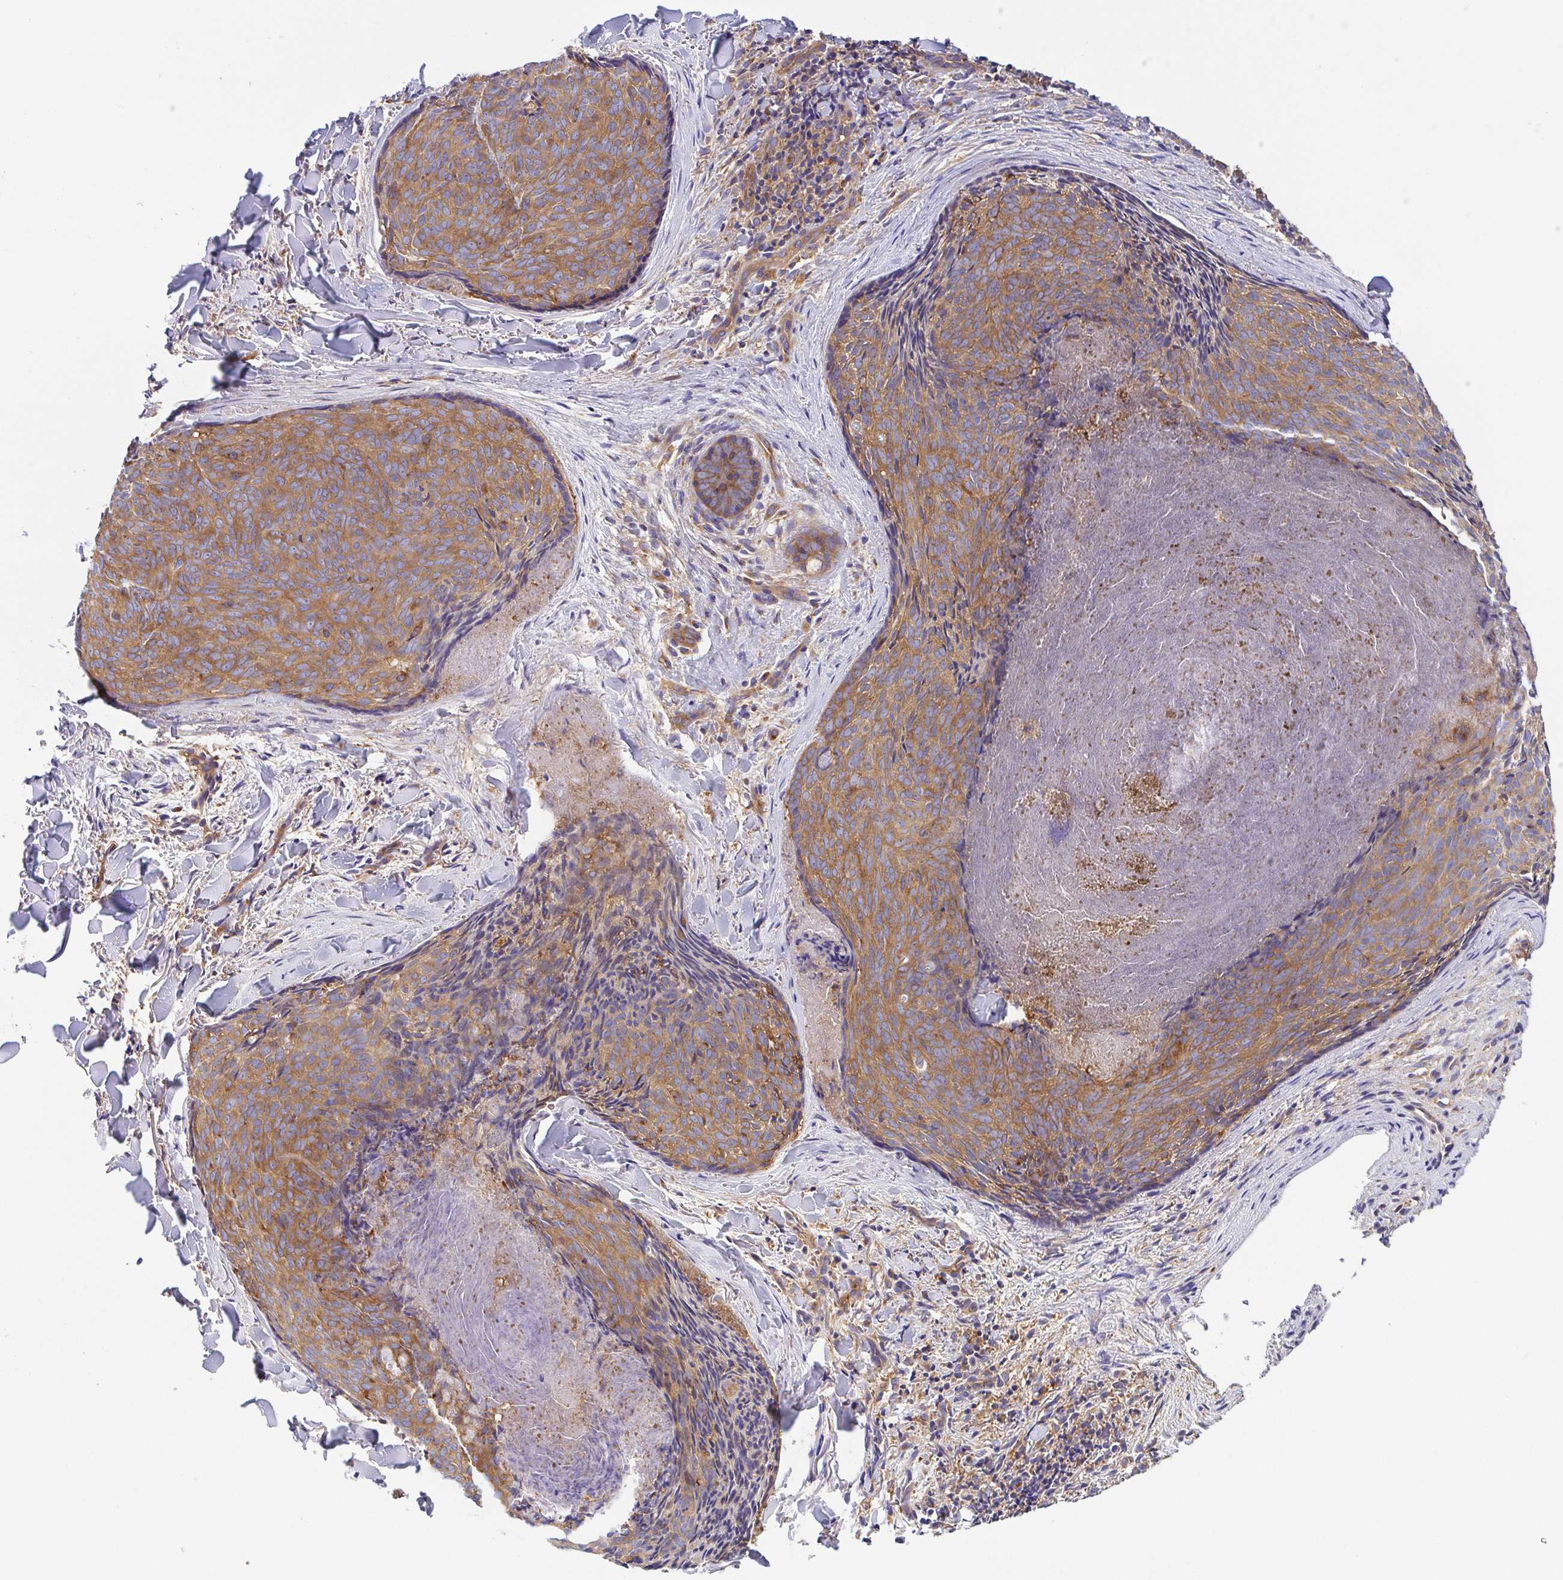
{"staining": {"intensity": "moderate", "quantity": ">75%", "location": "cytoplasmic/membranous"}, "tissue": "skin cancer", "cell_type": "Tumor cells", "image_type": "cancer", "snomed": [{"axis": "morphology", "description": "Basal cell carcinoma"}, {"axis": "topography", "description": "Skin"}], "caption": "IHC micrograph of neoplastic tissue: human skin cancer (basal cell carcinoma) stained using immunohistochemistry (IHC) displays medium levels of moderate protein expression localized specifically in the cytoplasmic/membranous of tumor cells, appearing as a cytoplasmic/membranous brown color.", "gene": "KIF5B", "patient": {"sex": "female", "age": 82}}